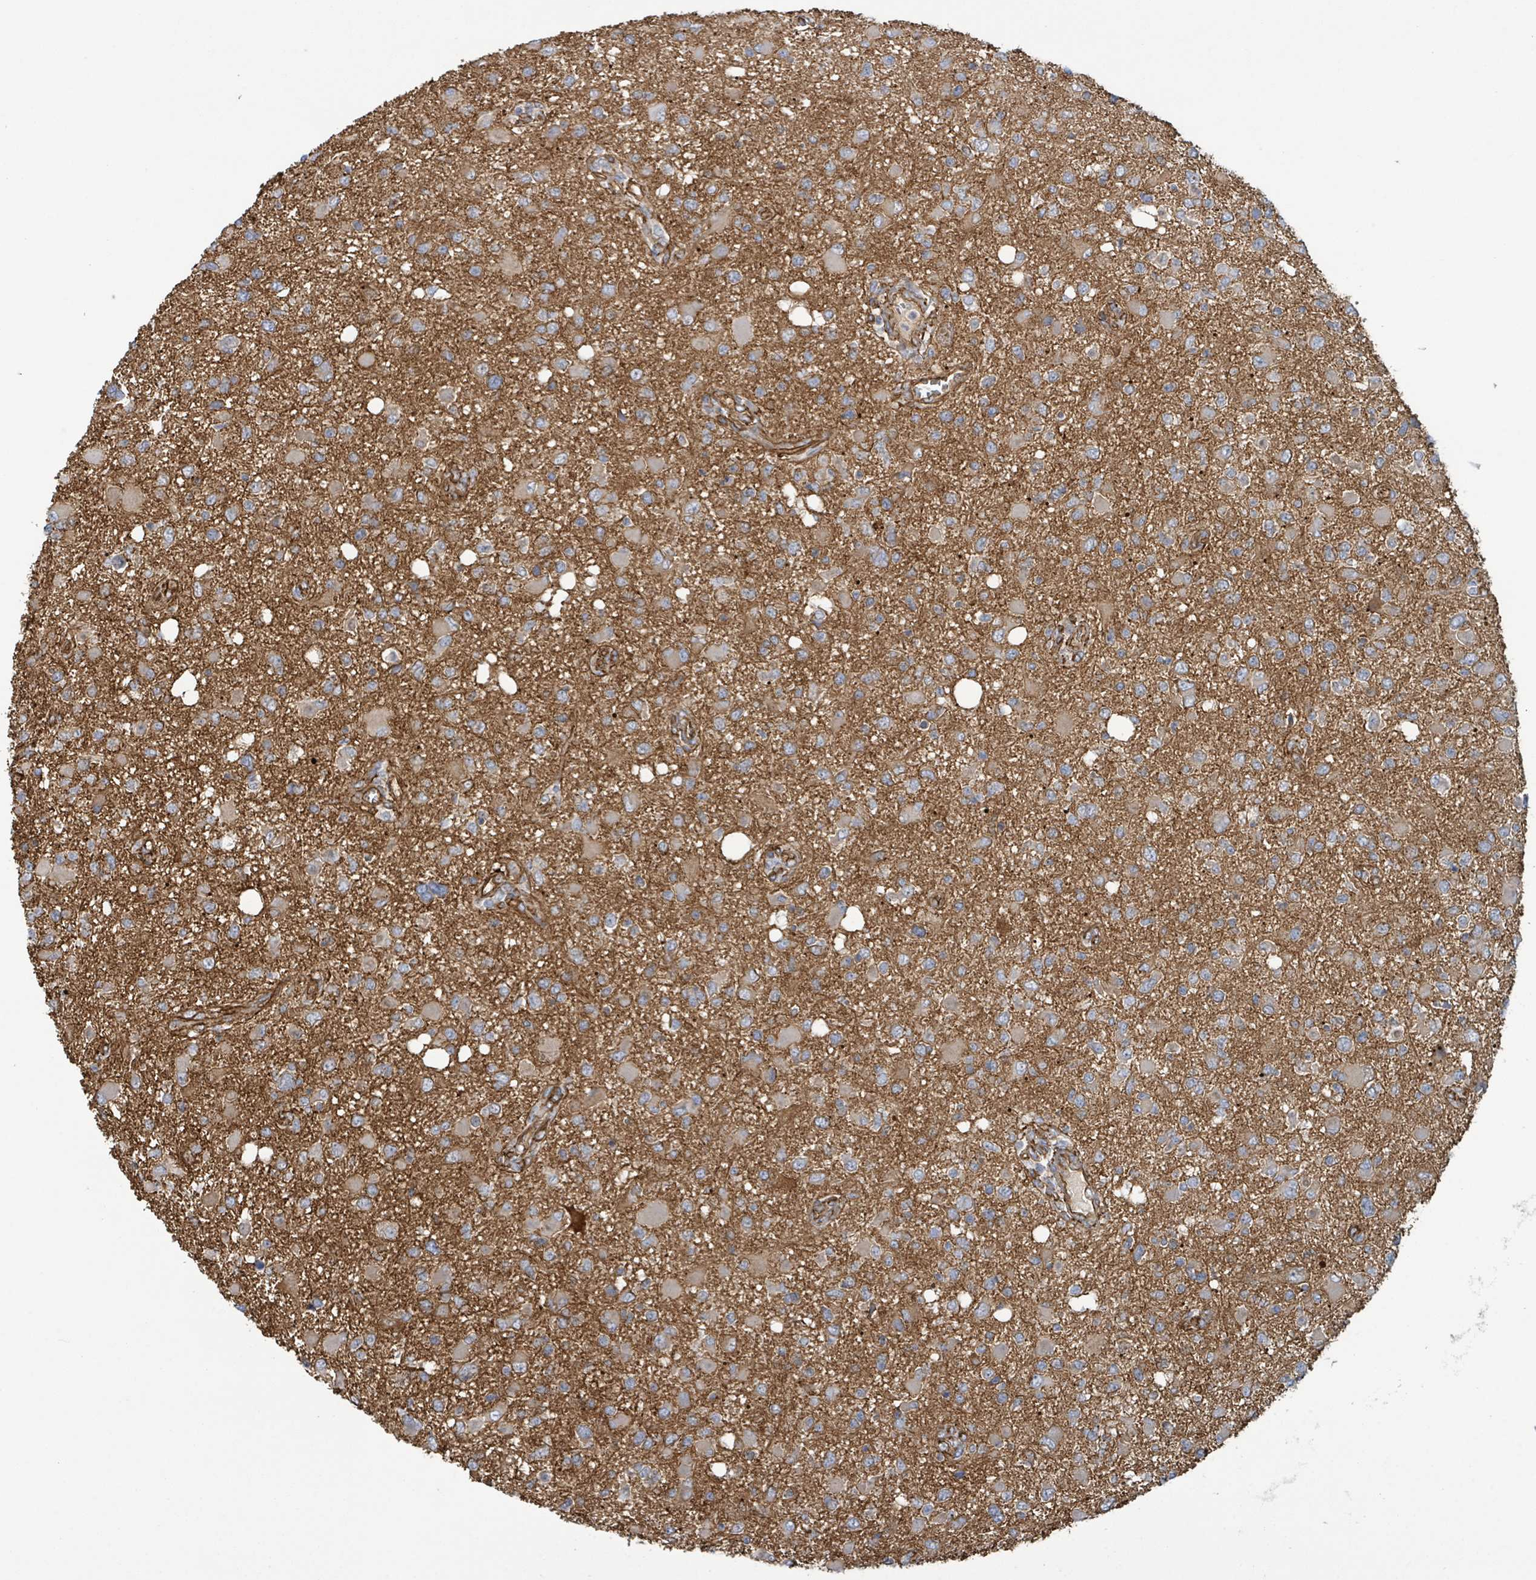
{"staining": {"intensity": "moderate", "quantity": "25%-75%", "location": "cytoplasmic/membranous"}, "tissue": "glioma", "cell_type": "Tumor cells", "image_type": "cancer", "snomed": [{"axis": "morphology", "description": "Glioma, malignant, High grade"}, {"axis": "topography", "description": "Brain"}], "caption": "An image of human malignant glioma (high-grade) stained for a protein exhibits moderate cytoplasmic/membranous brown staining in tumor cells.", "gene": "LDOC1", "patient": {"sex": "male", "age": 53}}